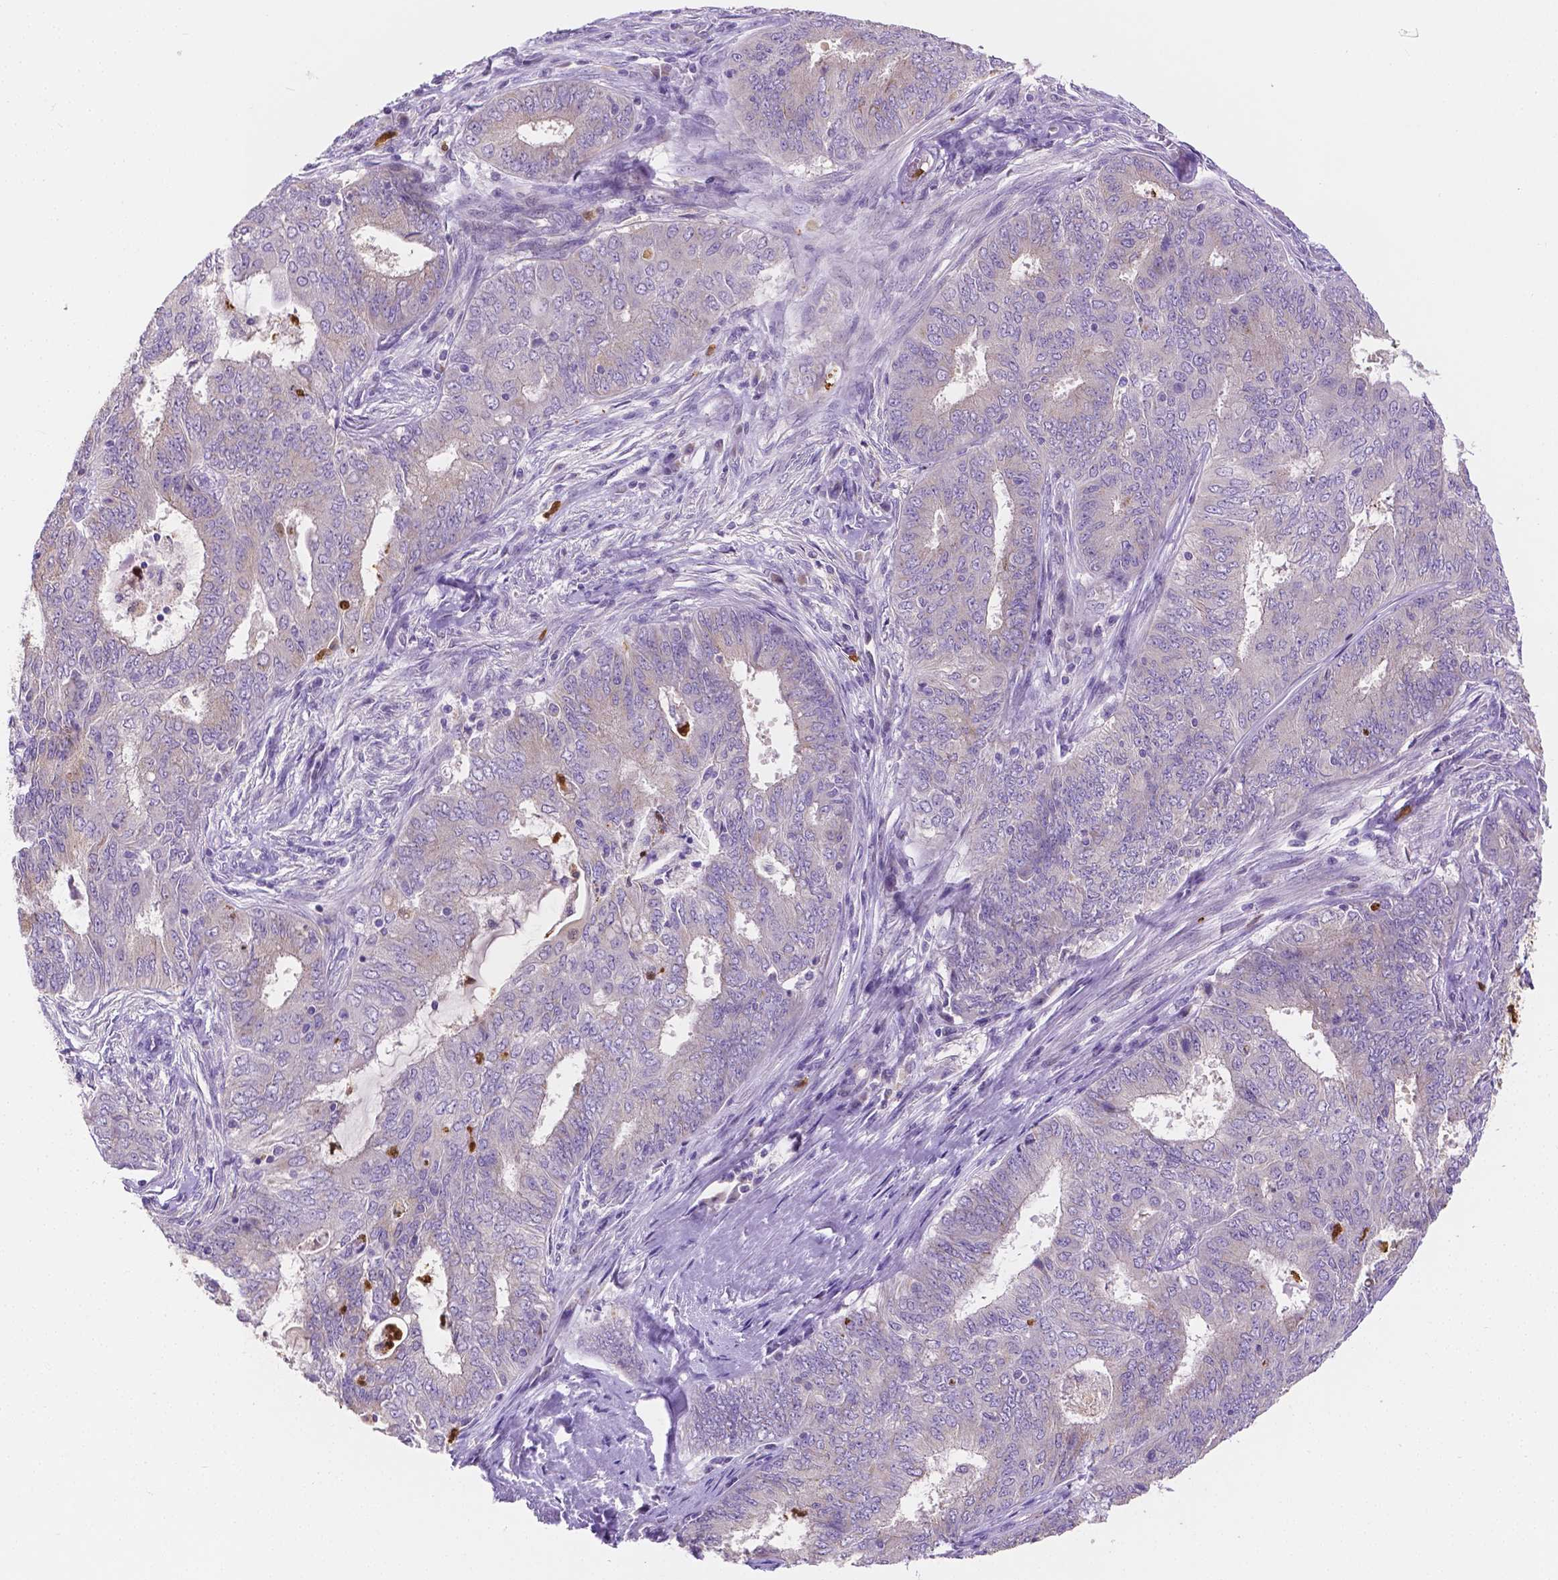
{"staining": {"intensity": "negative", "quantity": "none", "location": "none"}, "tissue": "endometrial cancer", "cell_type": "Tumor cells", "image_type": "cancer", "snomed": [{"axis": "morphology", "description": "Adenocarcinoma, NOS"}, {"axis": "topography", "description": "Endometrium"}], "caption": "Endometrial cancer stained for a protein using immunohistochemistry (IHC) displays no positivity tumor cells.", "gene": "ZNRD2", "patient": {"sex": "female", "age": 62}}